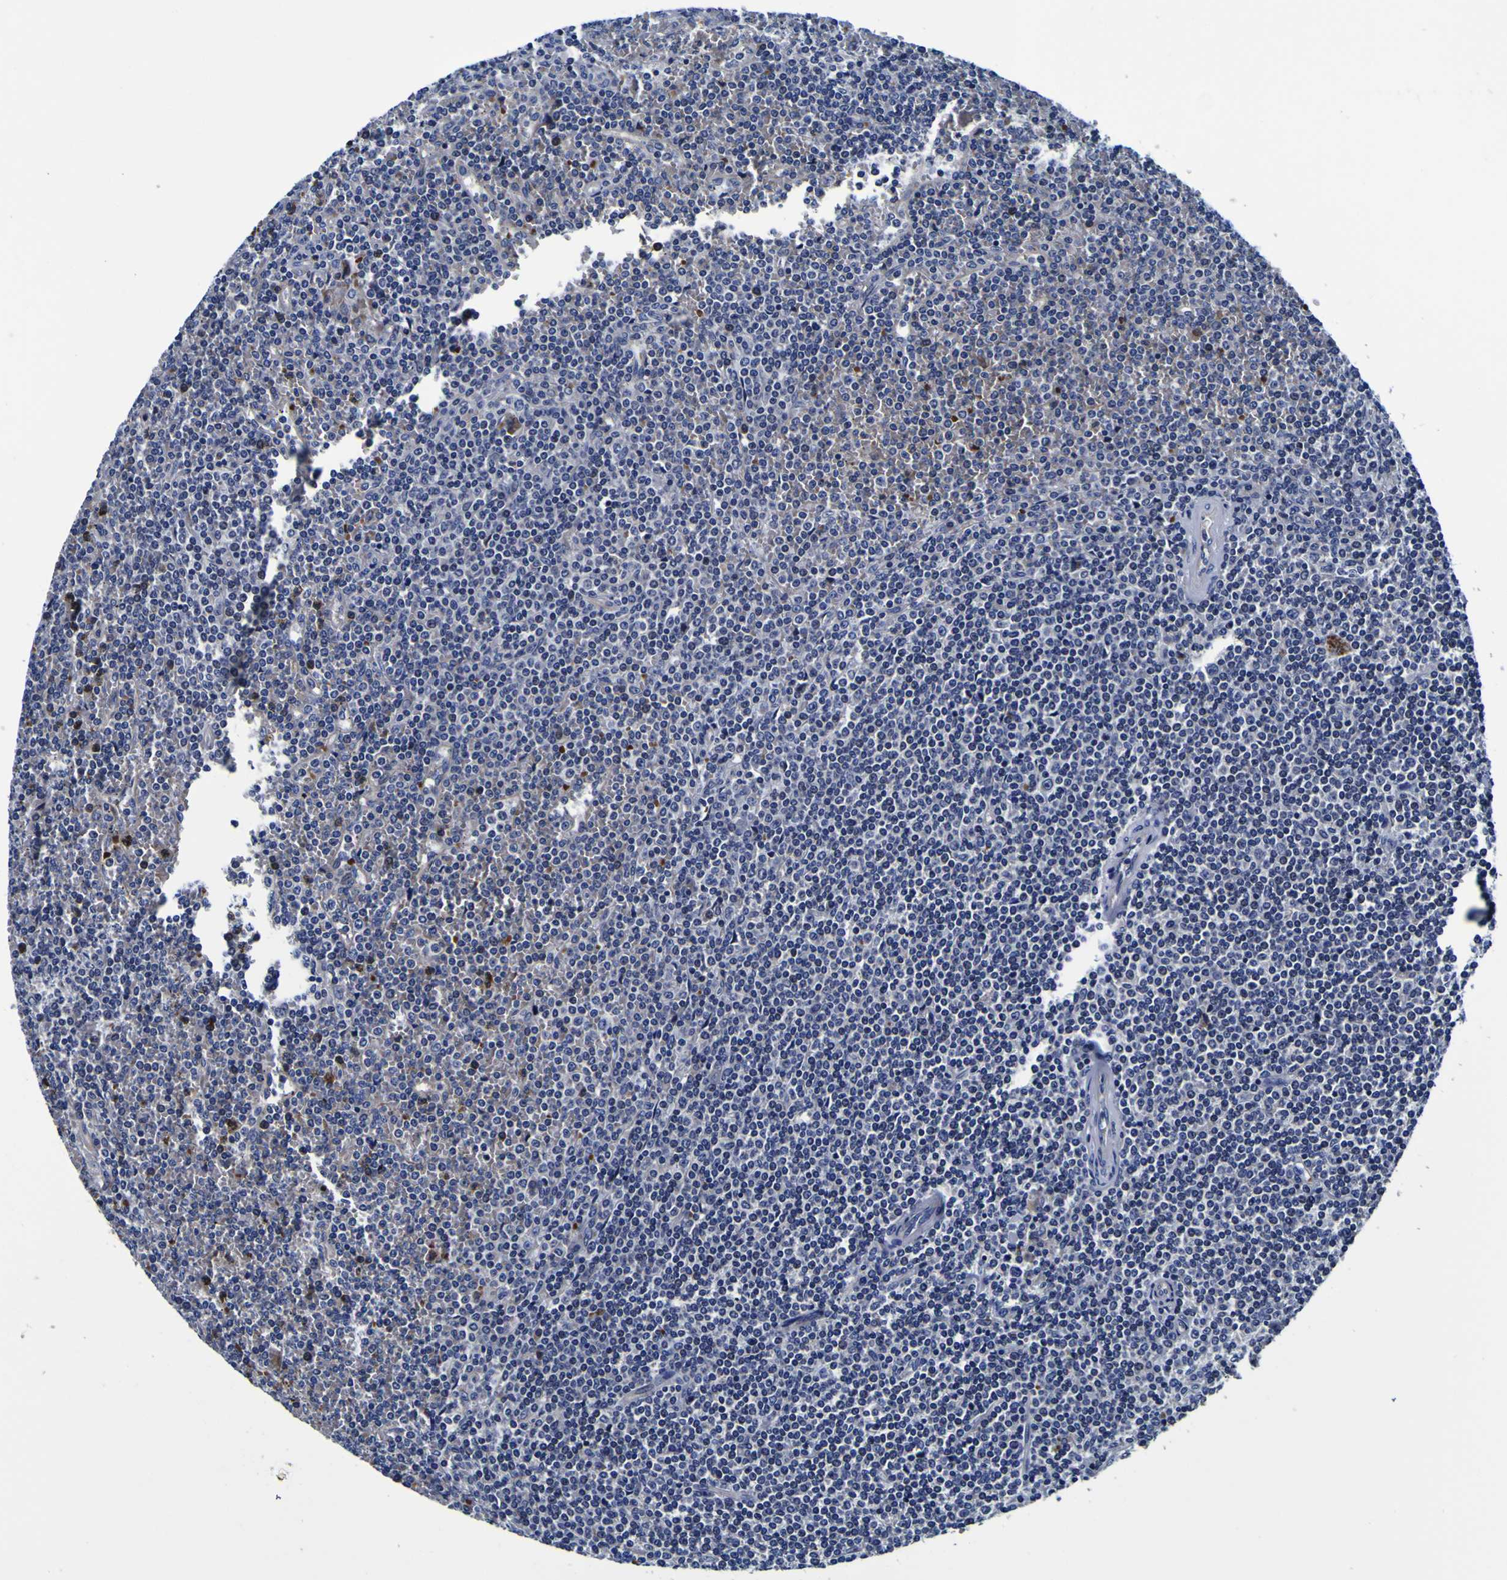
{"staining": {"intensity": "negative", "quantity": "none", "location": "none"}, "tissue": "lymphoma", "cell_type": "Tumor cells", "image_type": "cancer", "snomed": [{"axis": "morphology", "description": "Malignant lymphoma, non-Hodgkin's type, Low grade"}, {"axis": "topography", "description": "Spleen"}], "caption": "There is no significant expression in tumor cells of malignant lymphoma, non-Hodgkin's type (low-grade).", "gene": "PDLIM4", "patient": {"sex": "female", "age": 19}}